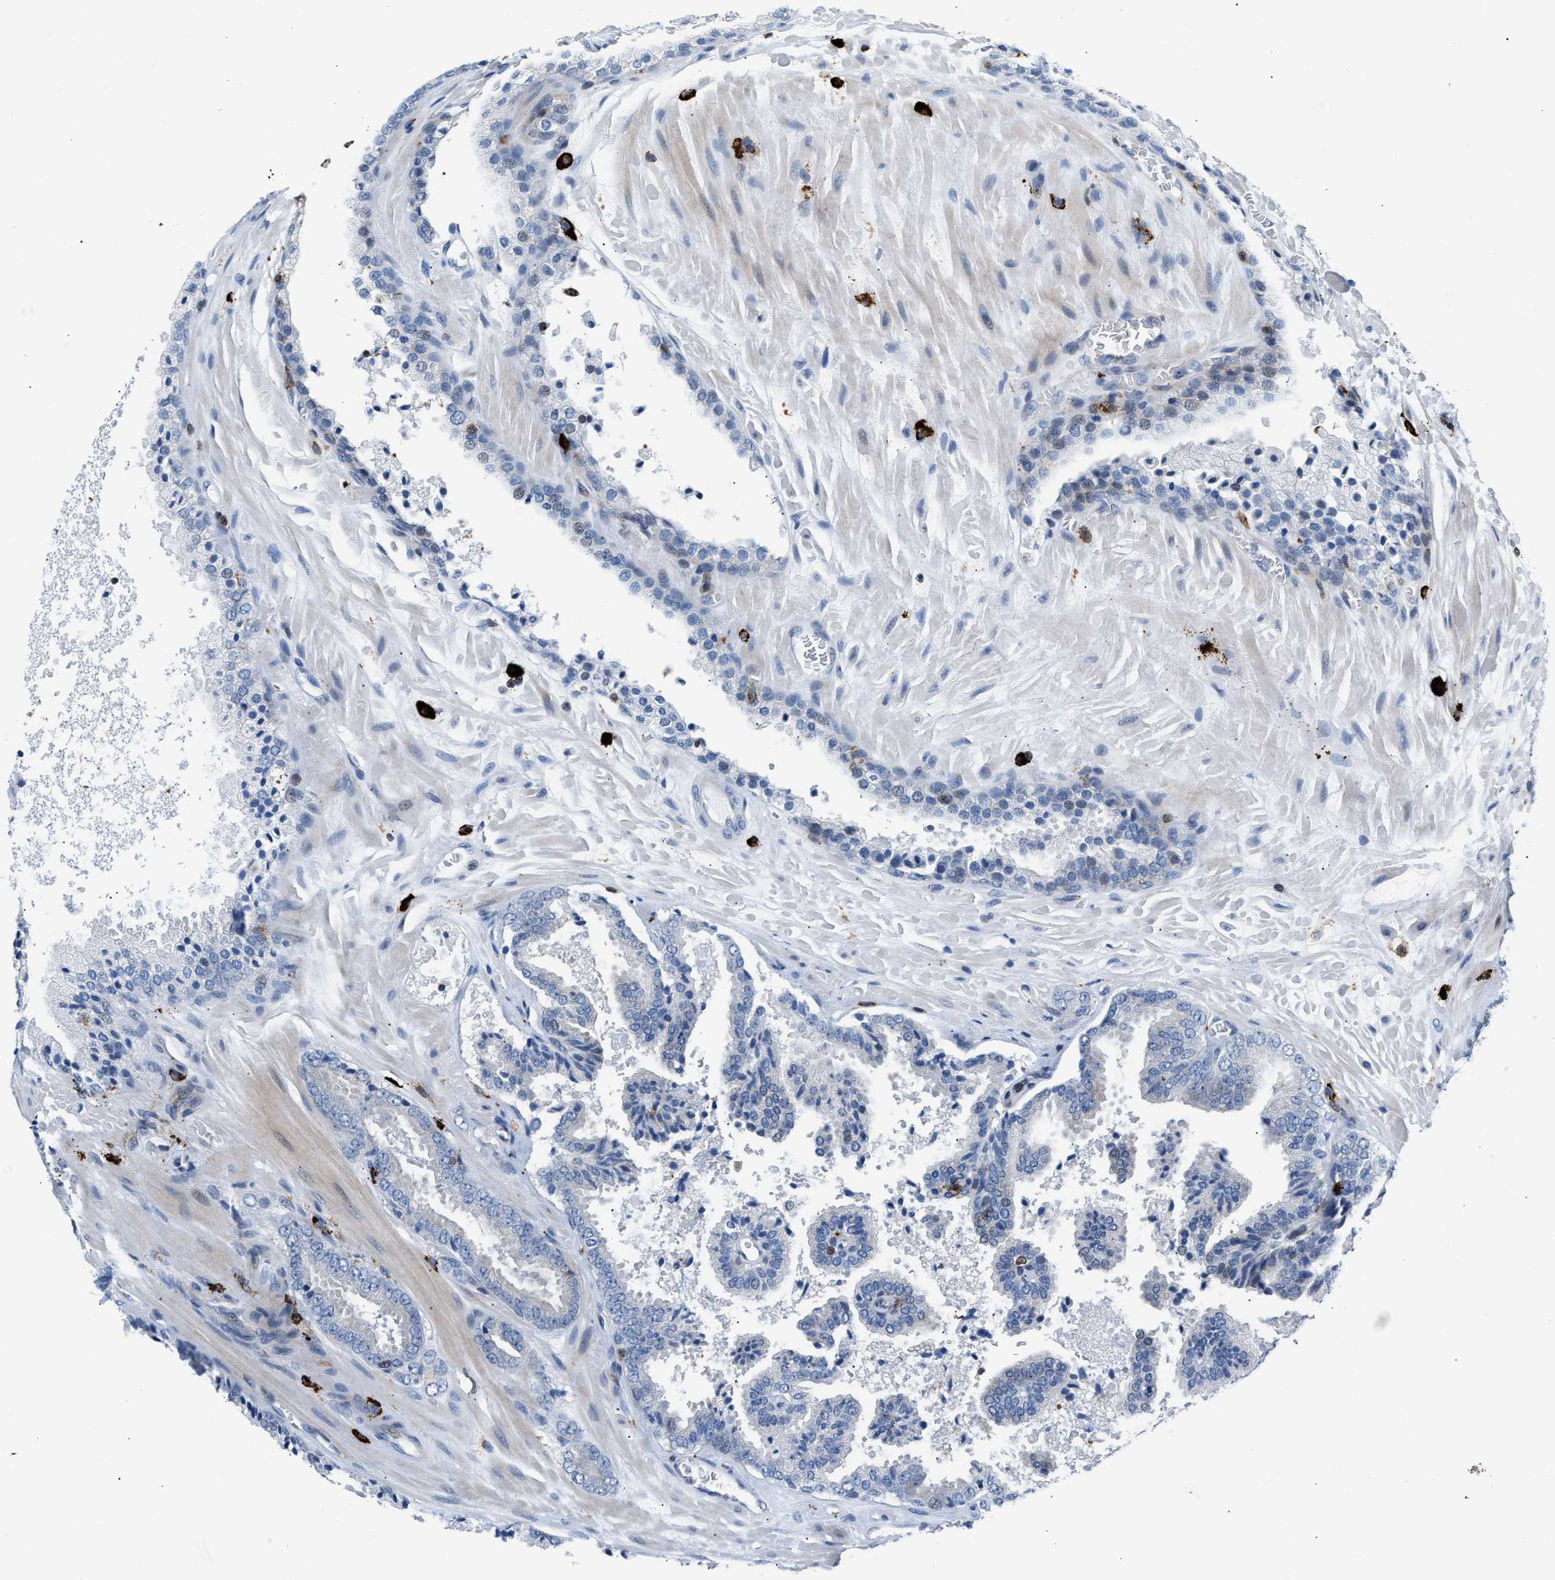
{"staining": {"intensity": "negative", "quantity": "none", "location": "none"}, "tissue": "prostate cancer", "cell_type": "Tumor cells", "image_type": "cancer", "snomed": [{"axis": "morphology", "description": "Adenocarcinoma, High grade"}, {"axis": "topography", "description": "Prostate"}], "caption": "High power microscopy image of an IHC image of high-grade adenocarcinoma (prostate), revealing no significant staining in tumor cells.", "gene": "ATP9A", "patient": {"sex": "male", "age": 65}}